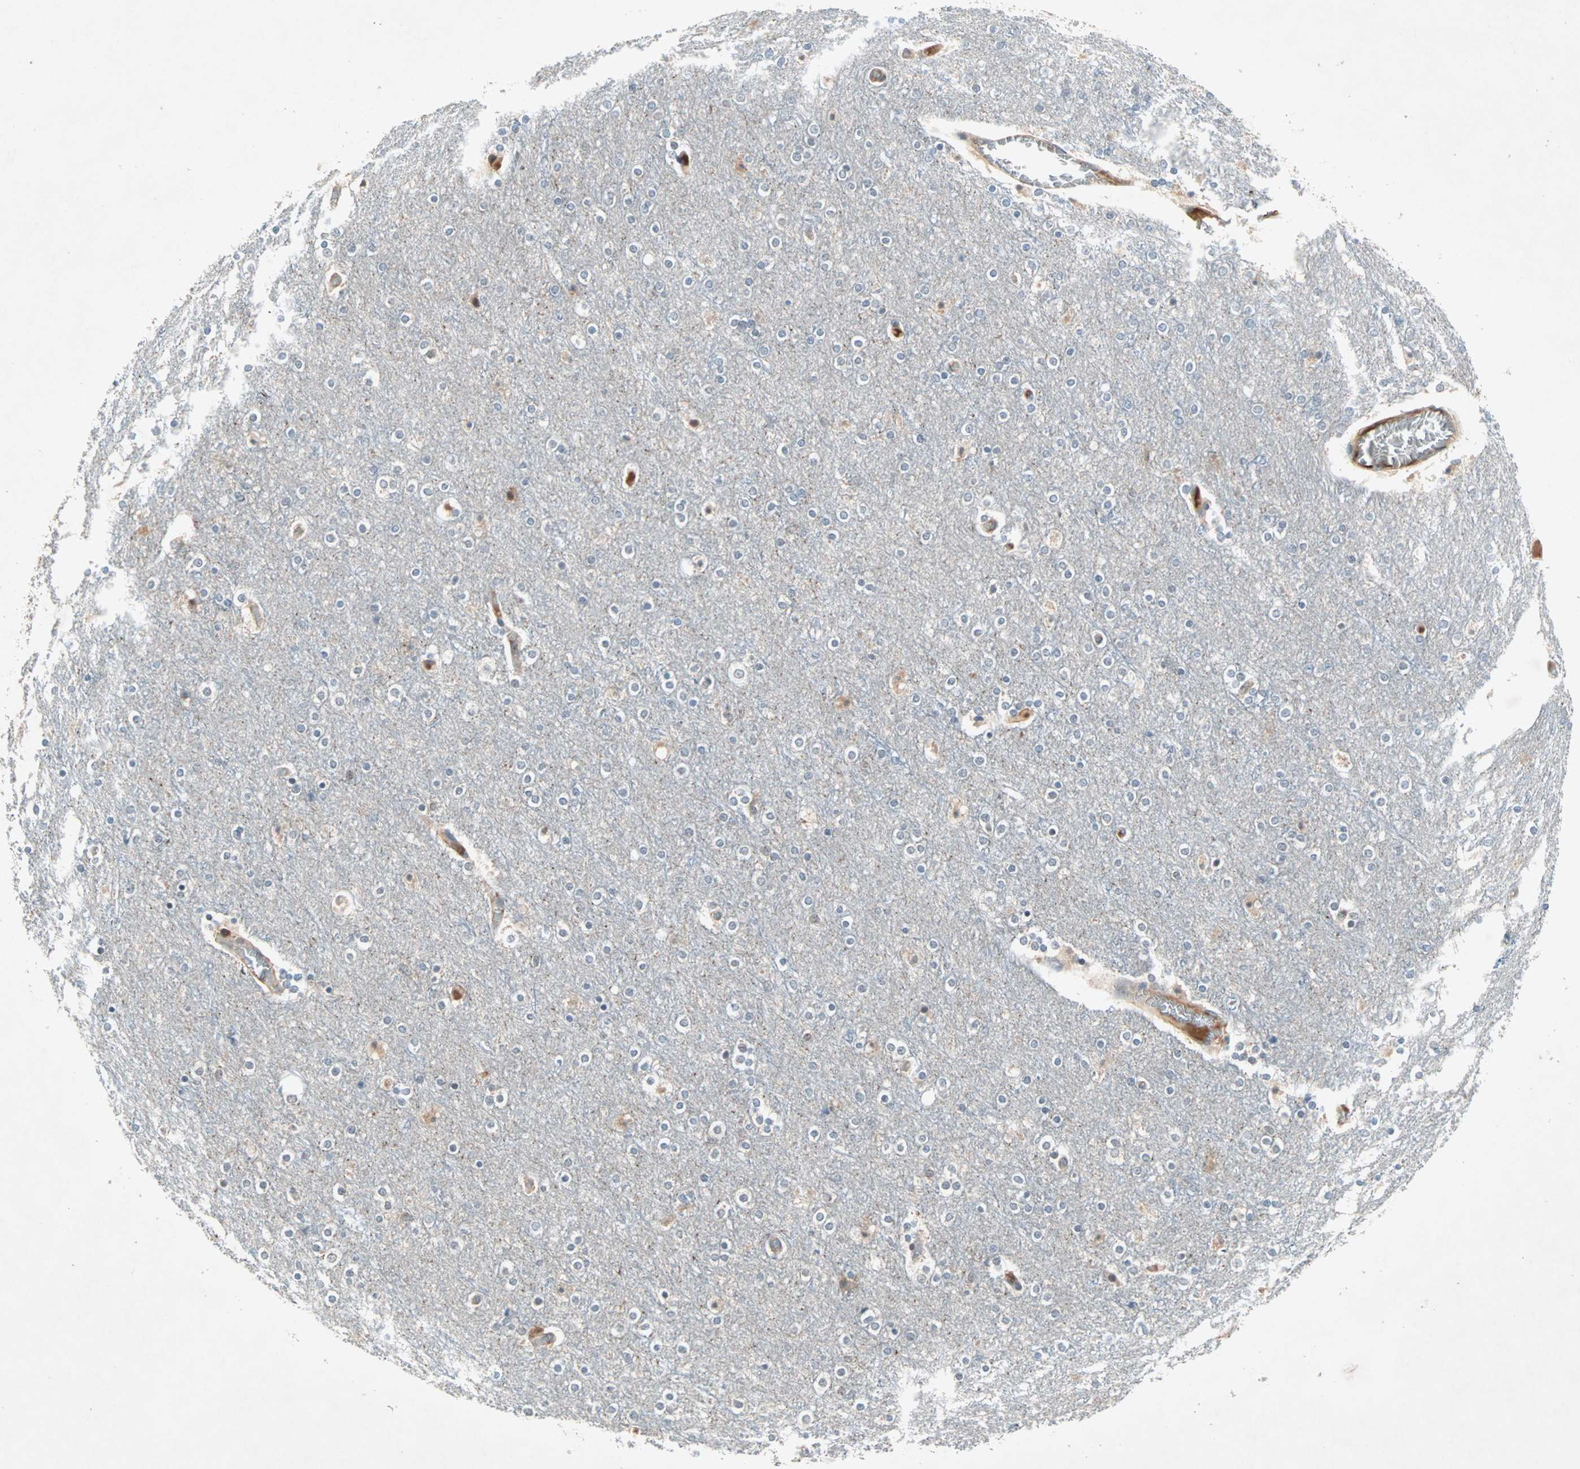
{"staining": {"intensity": "negative", "quantity": "none", "location": "none"}, "tissue": "cerebral cortex", "cell_type": "Endothelial cells", "image_type": "normal", "snomed": [{"axis": "morphology", "description": "Normal tissue, NOS"}, {"axis": "topography", "description": "Cerebral cortex"}], "caption": "Immunohistochemistry (IHC) micrograph of benign cerebral cortex stained for a protein (brown), which reveals no staining in endothelial cells.", "gene": "TEC", "patient": {"sex": "female", "age": 54}}